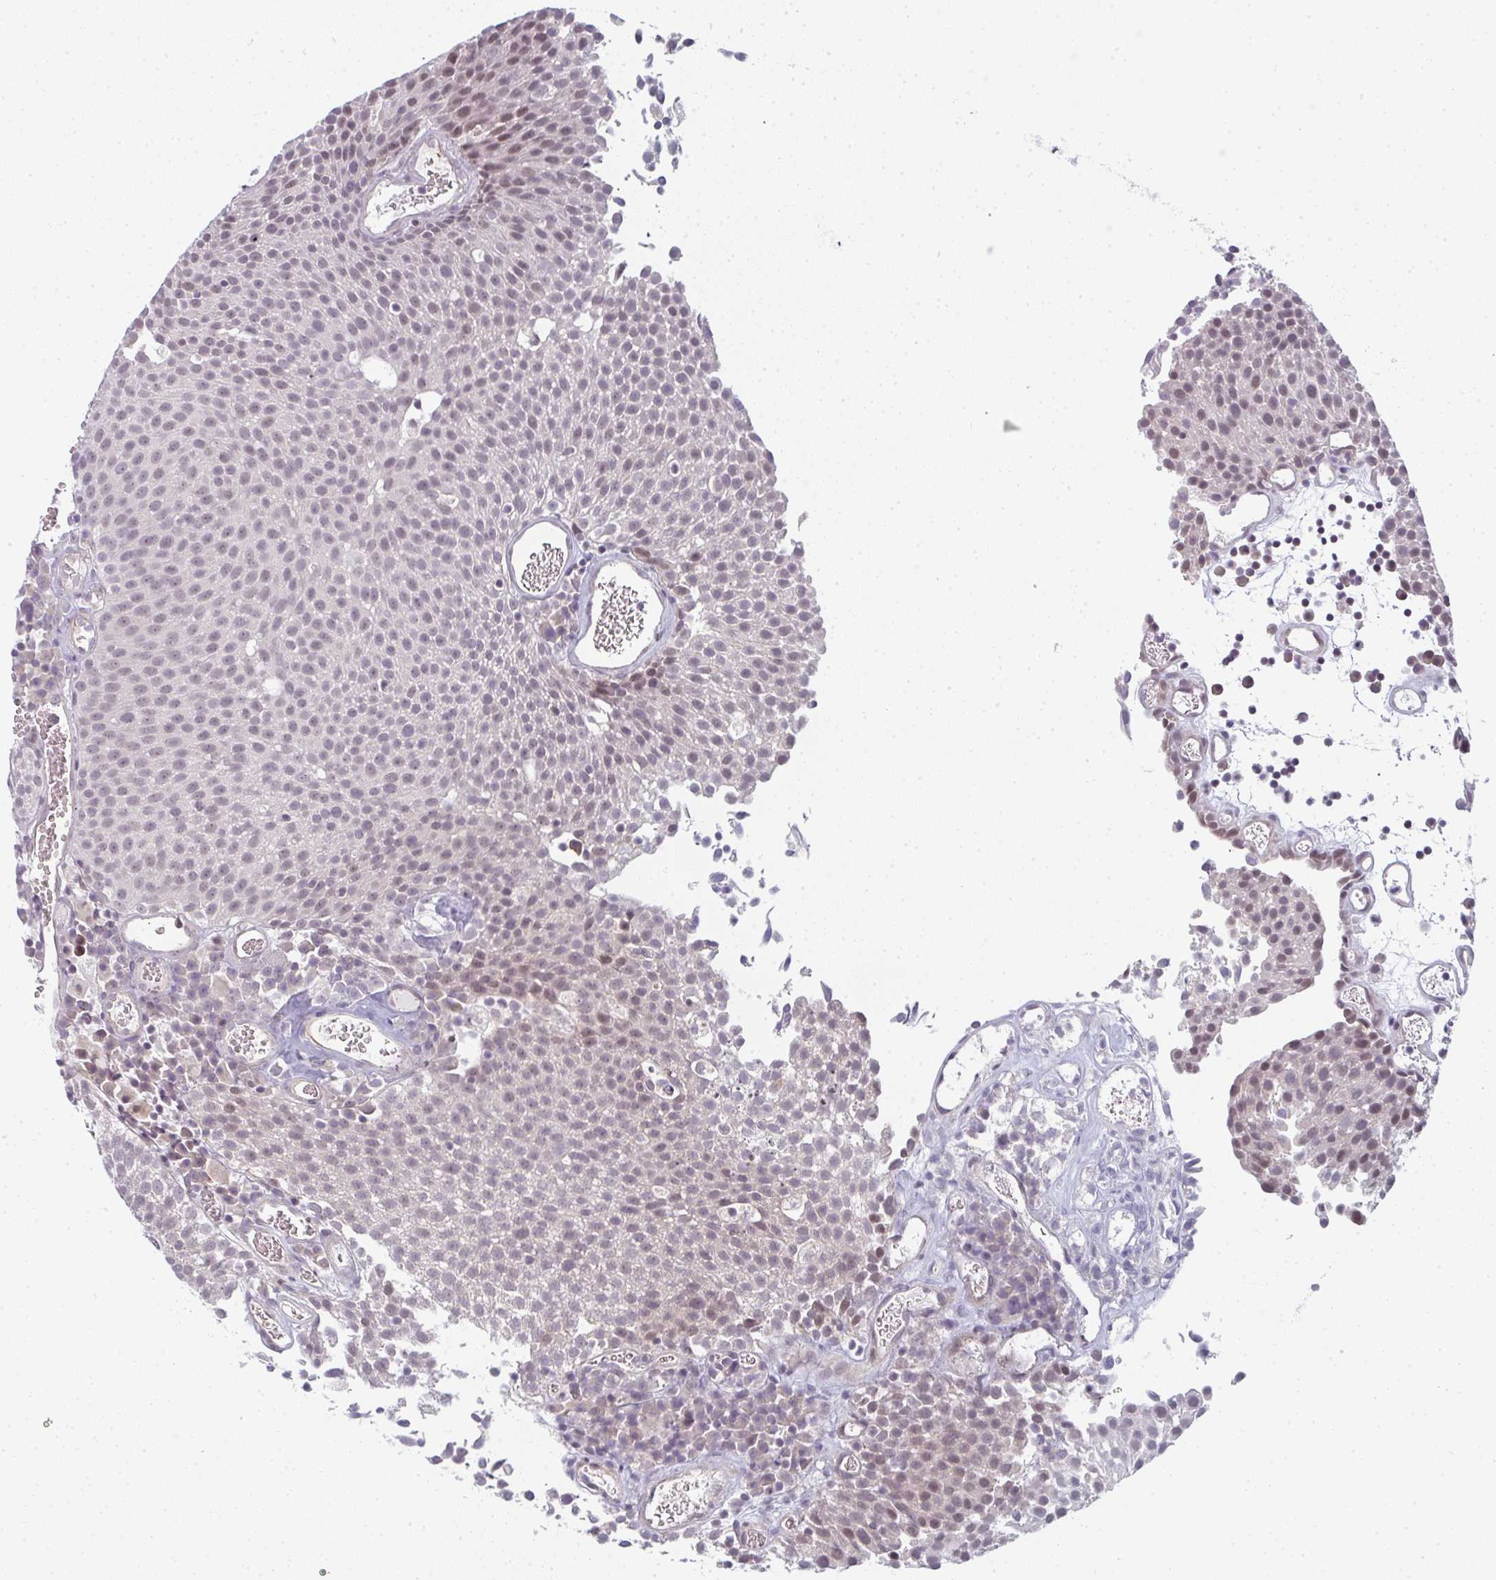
{"staining": {"intensity": "moderate", "quantity": "<25%", "location": "nuclear"}, "tissue": "urothelial cancer", "cell_type": "Tumor cells", "image_type": "cancer", "snomed": [{"axis": "morphology", "description": "Urothelial carcinoma, Low grade"}, {"axis": "topography", "description": "Urinary bladder"}], "caption": "Human urothelial cancer stained with a brown dye demonstrates moderate nuclear positive expression in about <25% of tumor cells.", "gene": "RBBP6", "patient": {"sex": "female", "age": 79}}